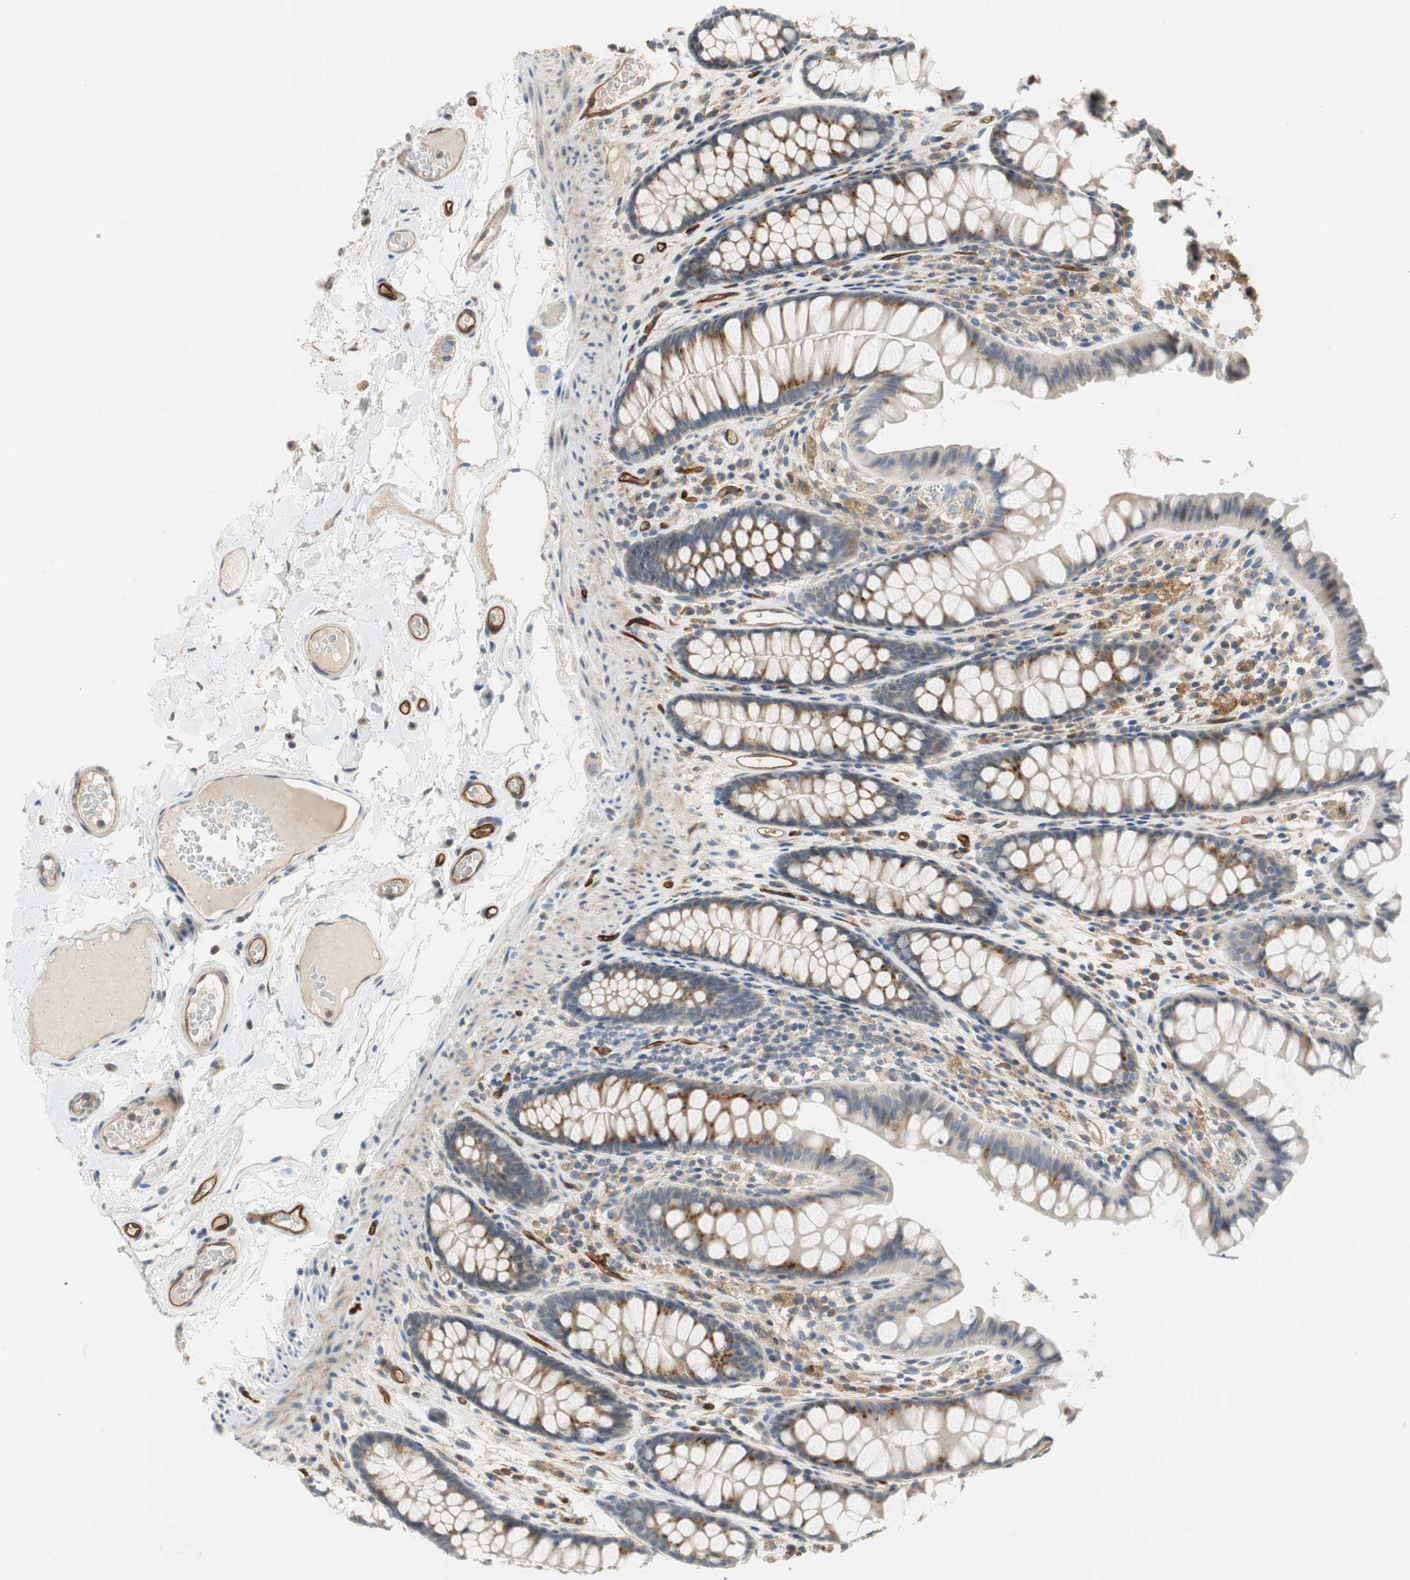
{"staining": {"intensity": "moderate", "quantity": ">75%", "location": "cytoplasmic/membranous"}, "tissue": "colon", "cell_type": "Endothelial cells", "image_type": "normal", "snomed": [{"axis": "morphology", "description": "Normal tissue, NOS"}, {"axis": "topography", "description": "Colon"}], "caption": "Approximately >75% of endothelial cells in unremarkable colon demonstrate moderate cytoplasmic/membranous protein expression as visualized by brown immunohistochemical staining.", "gene": "ALPL", "patient": {"sex": "female", "age": 55}}